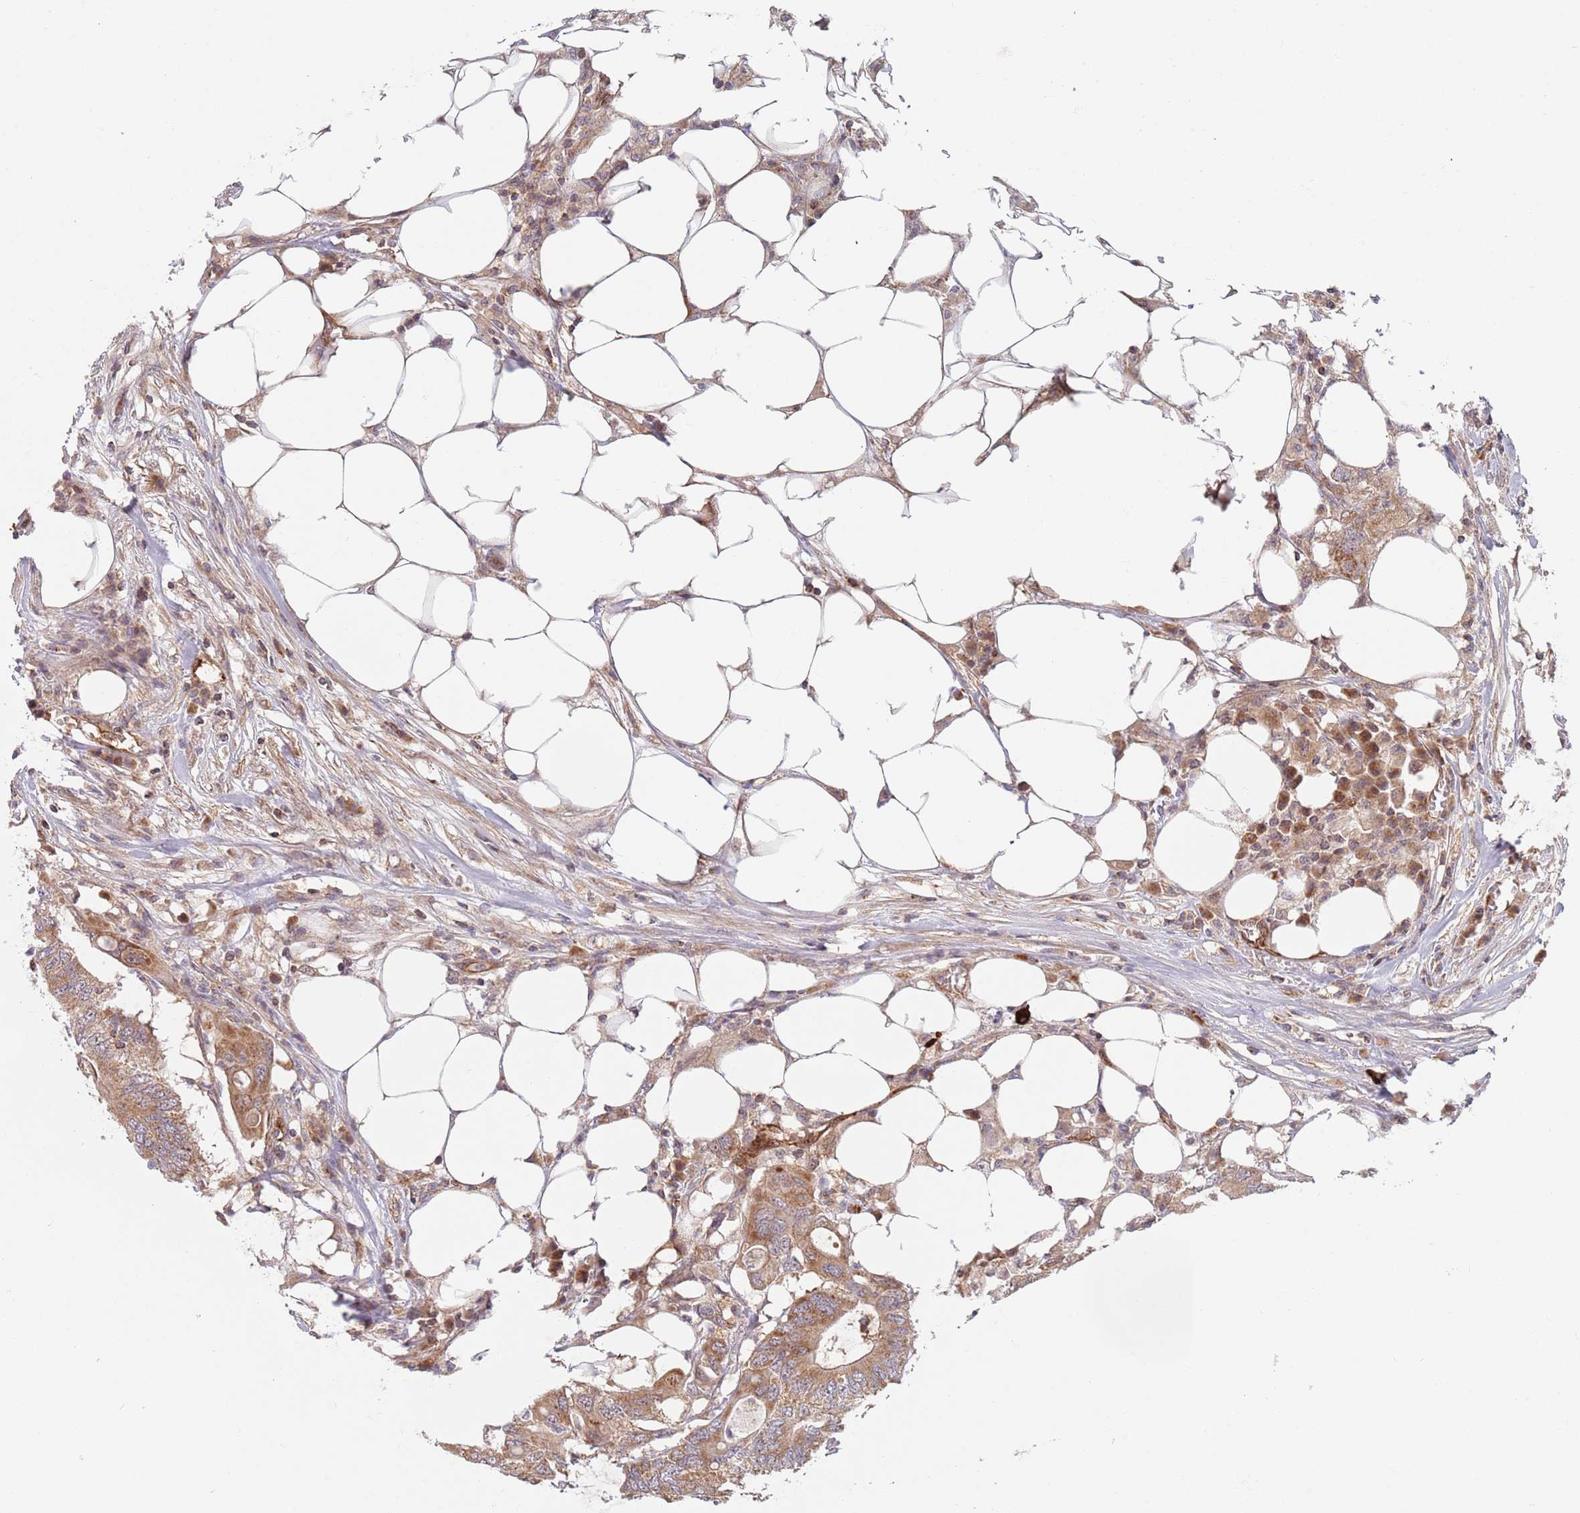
{"staining": {"intensity": "moderate", "quantity": ">75%", "location": "cytoplasmic/membranous"}, "tissue": "colorectal cancer", "cell_type": "Tumor cells", "image_type": "cancer", "snomed": [{"axis": "morphology", "description": "Adenocarcinoma, NOS"}, {"axis": "topography", "description": "Colon"}], "caption": "IHC histopathology image of colorectal cancer stained for a protein (brown), which reveals medium levels of moderate cytoplasmic/membranous positivity in approximately >75% of tumor cells.", "gene": "GUK1", "patient": {"sex": "male", "age": 71}}